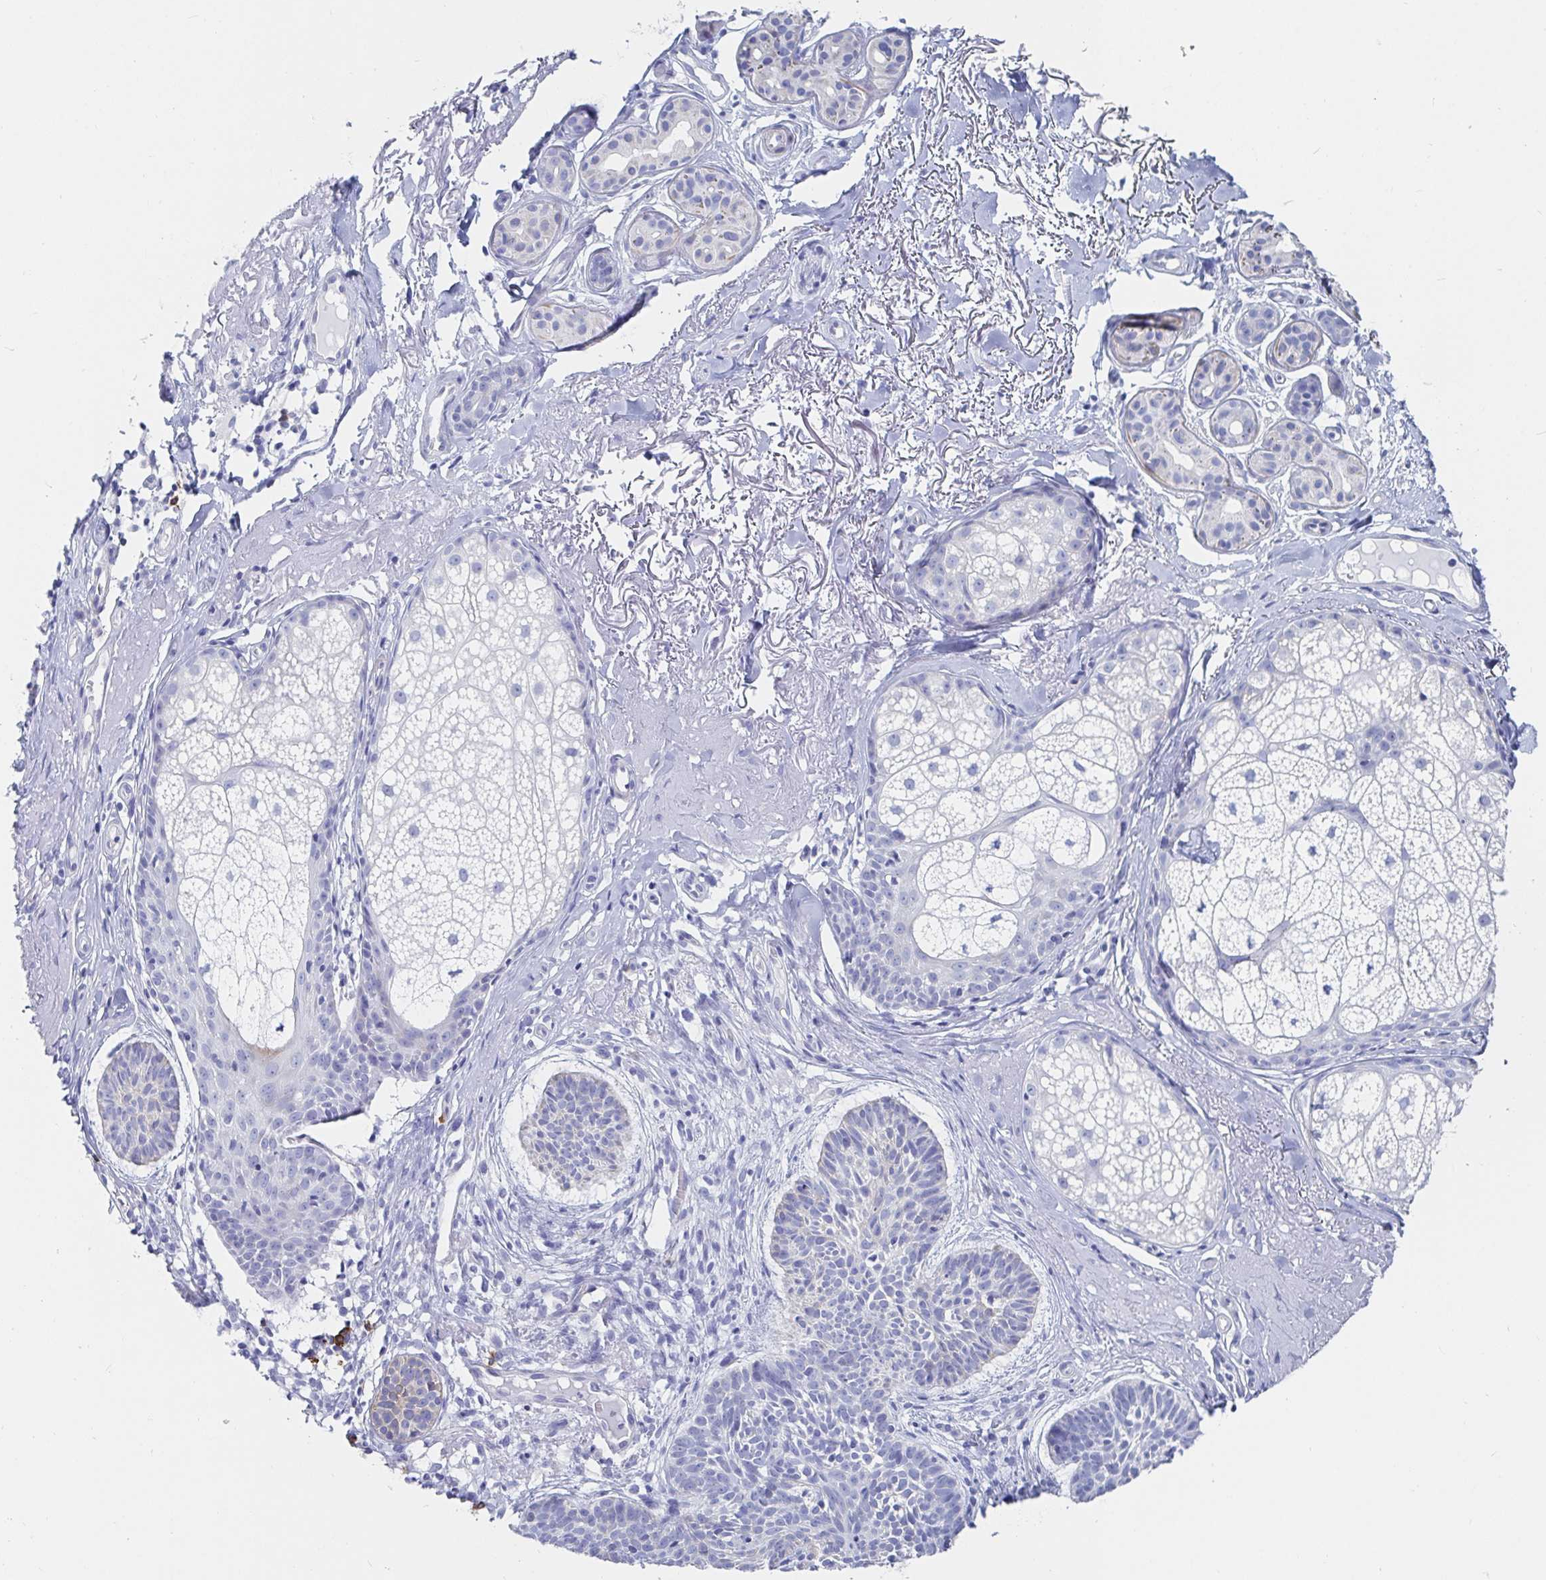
{"staining": {"intensity": "negative", "quantity": "none", "location": "none"}, "tissue": "skin cancer", "cell_type": "Tumor cells", "image_type": "cancer", "snomed": [{"axis": "morphology", "description": "Basal cell carcinoma"}, {"axis": "topography", "description": "Skin"}], "caption": "The image demonstrates no staining of tumor cells in skin cancer (basal cell carcinoma).", "gene": "PACSIN1", "patient": {"sex": "male", "age": 78}}